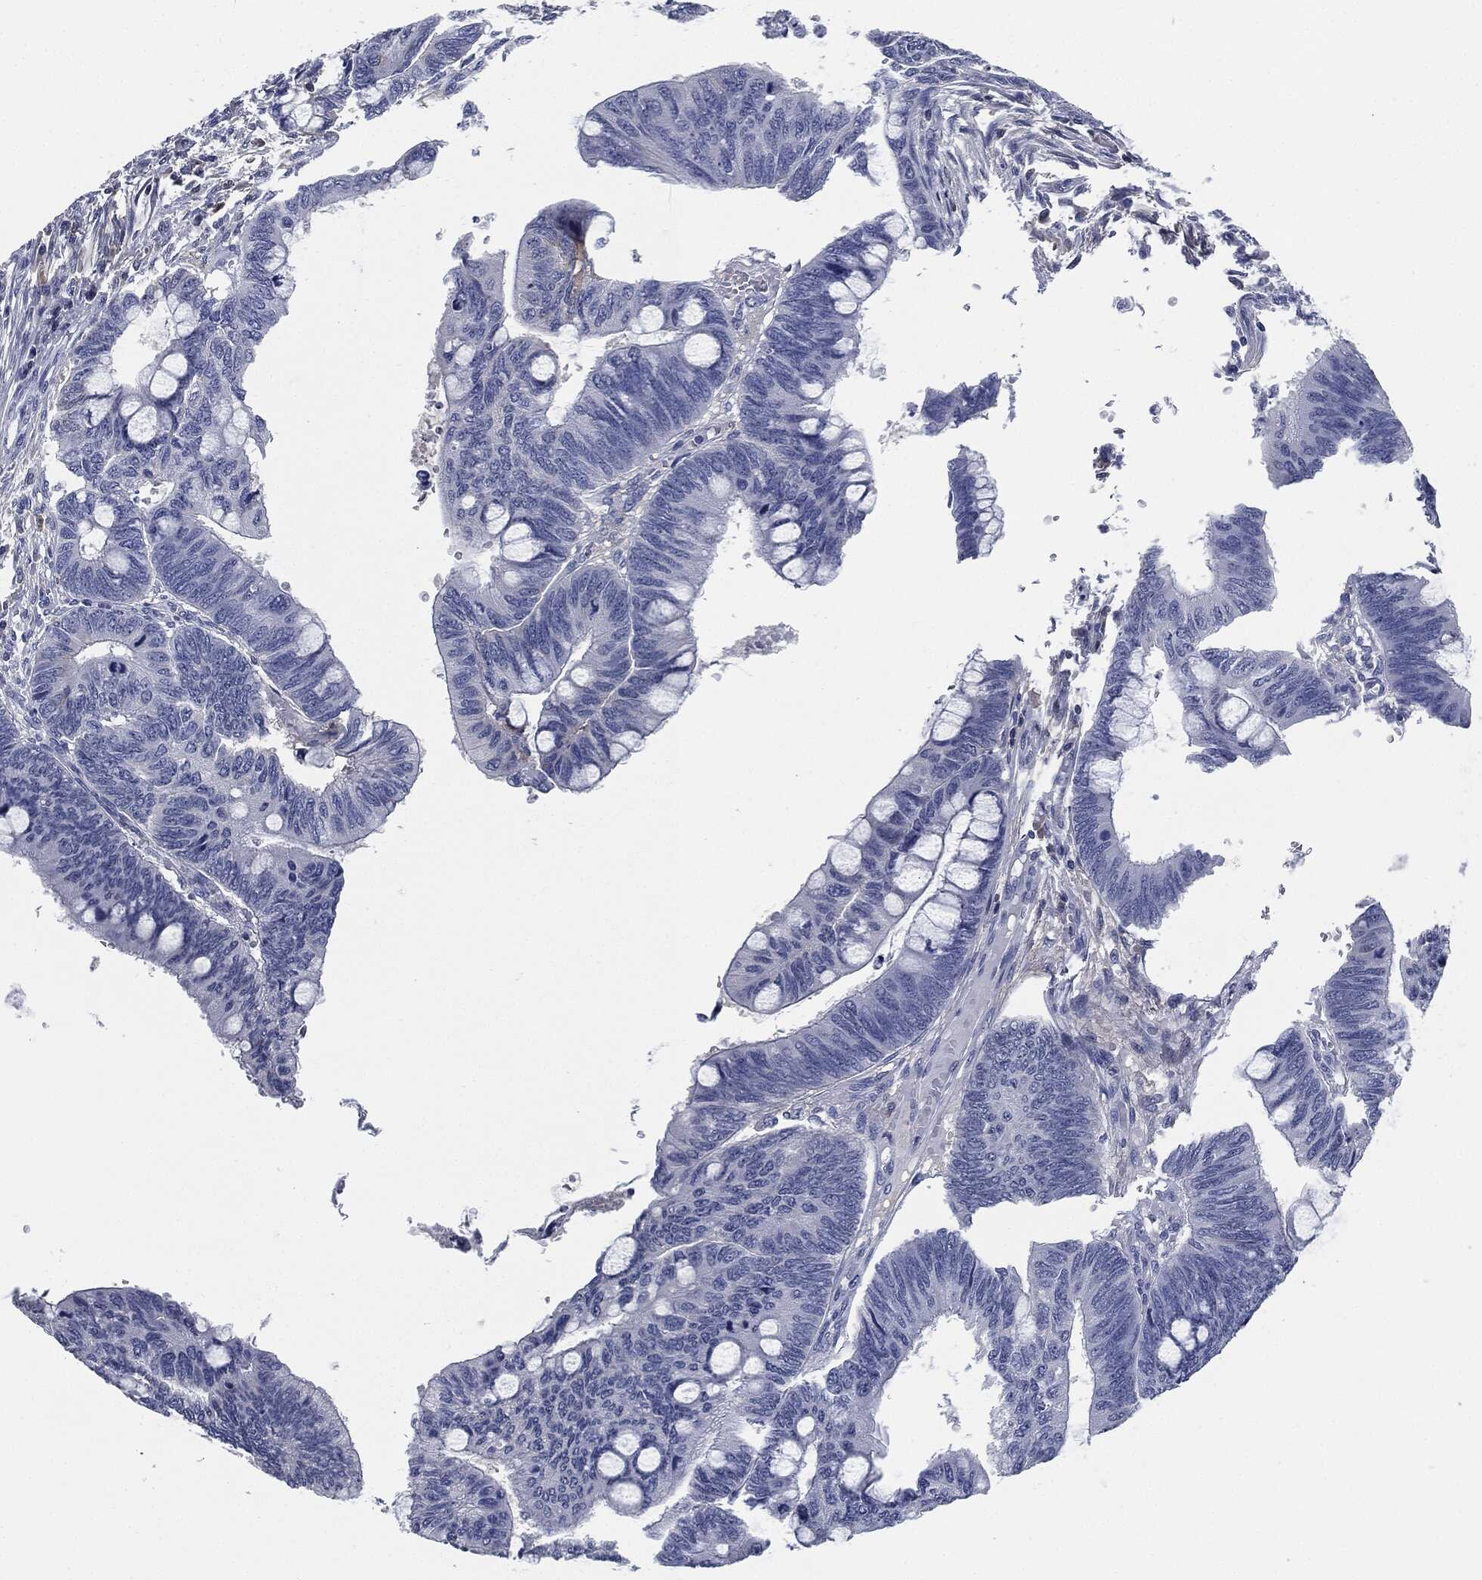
{"staining": {"intensity": "negative", "quantity": "none", "location": "none"}, "tissue": "colorectal cancer", "cell_type": "Tumor cells", "image_type": "cancer", "snomed": [{"axis": "morphology", "description": "Normal tissue, NOS"}, {"axis": "morphology", "description": "Adenocarcinoma, NOS"}, {"axis": "topography", "description": "Rectum"}, {"axis": "topography", "description": "Peripheral nerve tissue"}], "caption": "DAB immunohistochemical staining of colorectal cancer (adenocarcinoma) demonstrates no significant positivity in tumor cells.", "gene": "SIGLEC7", "patient": {"sex": "male", "age": 92}}